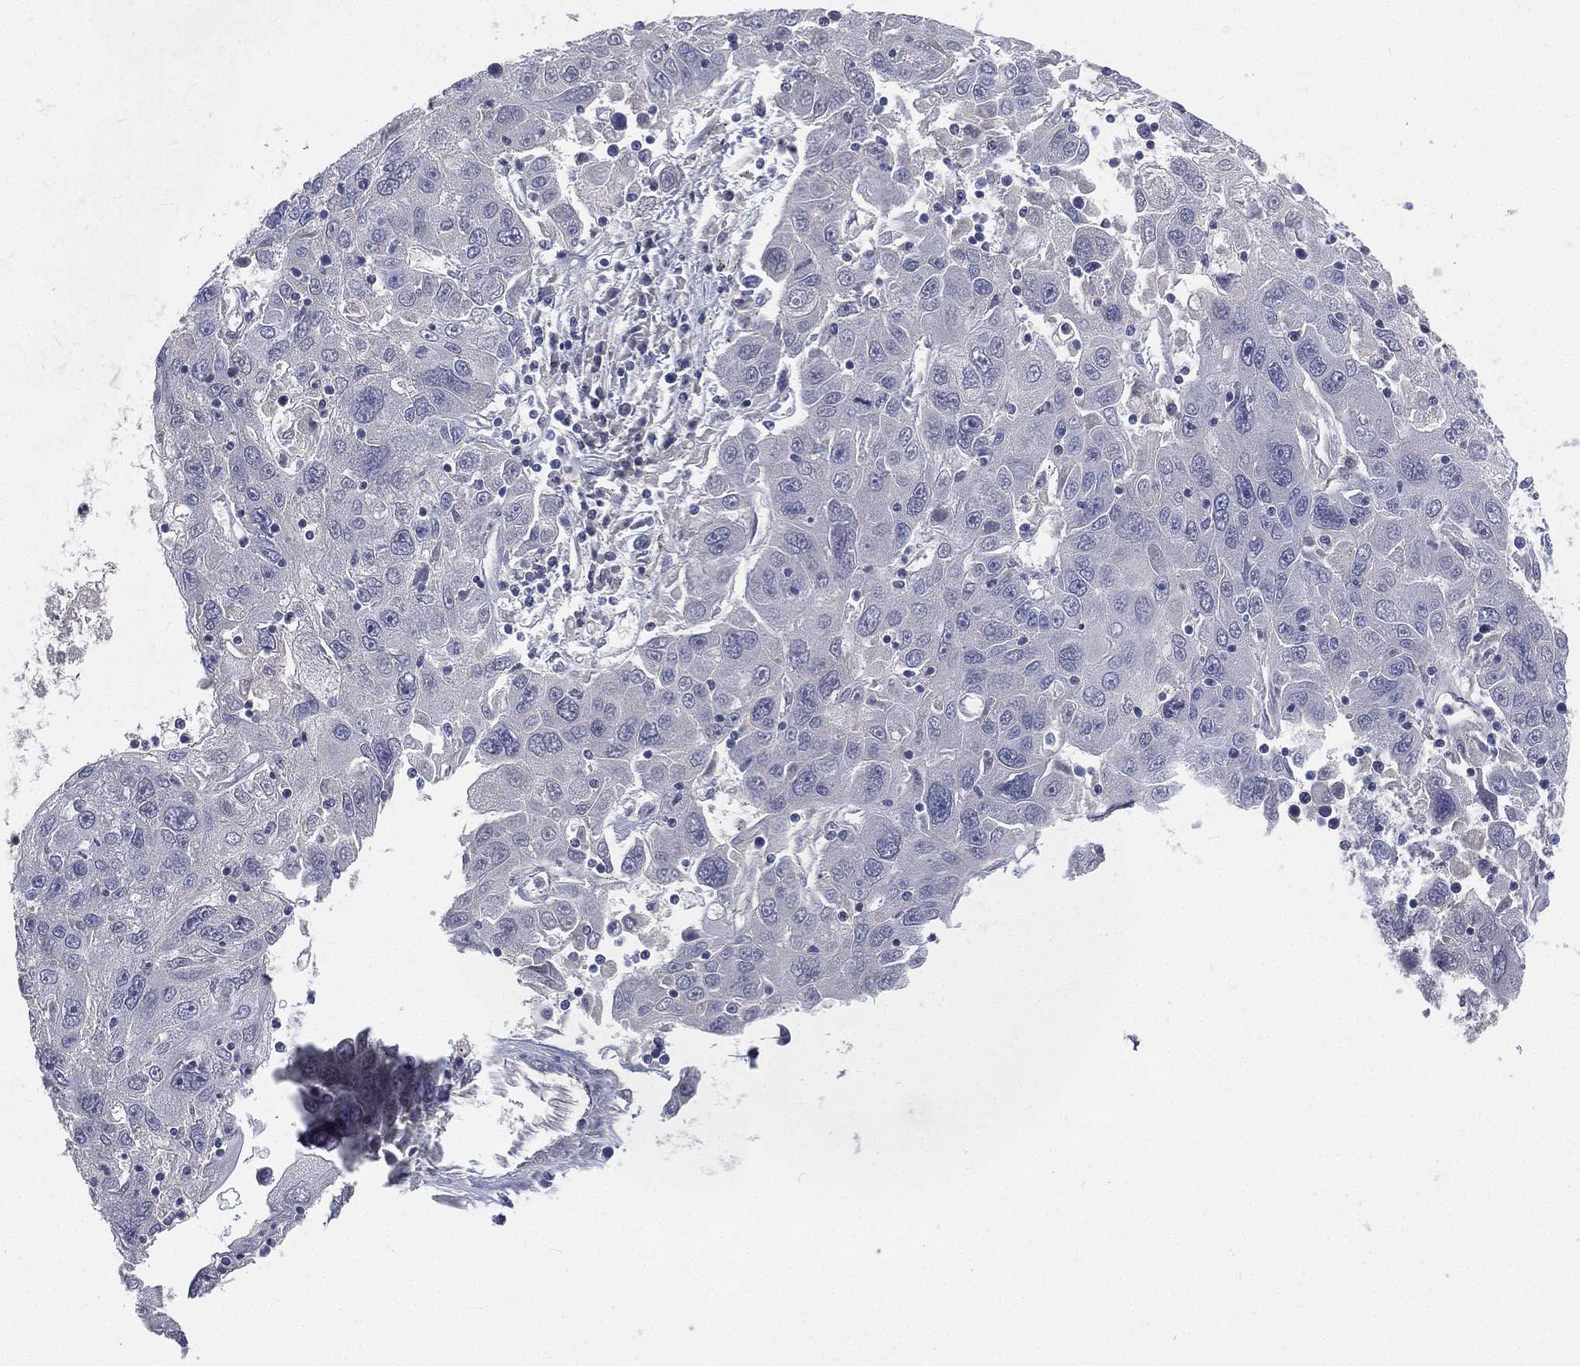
{"staining": {"intensity": "negative", "quantity": "none", "location": "none"}, "tissue": "stomach cancer", "cell_type": "Tumor cells", "image_type": "cancer", "snomed": [{"axis": "morphology", "description": "Adenocarcinoma, NOS"}, {"axis": "topography", "description": "Stomach"}], "caption": "Image shows no protein staining in tumor cells of adenocarcinoma (stomach) tissue. (Immunohistochemistry, brightfield microscopy, high magnification).", "gene": "CD3D", "patient": {"sex": "male", "age": 56}}